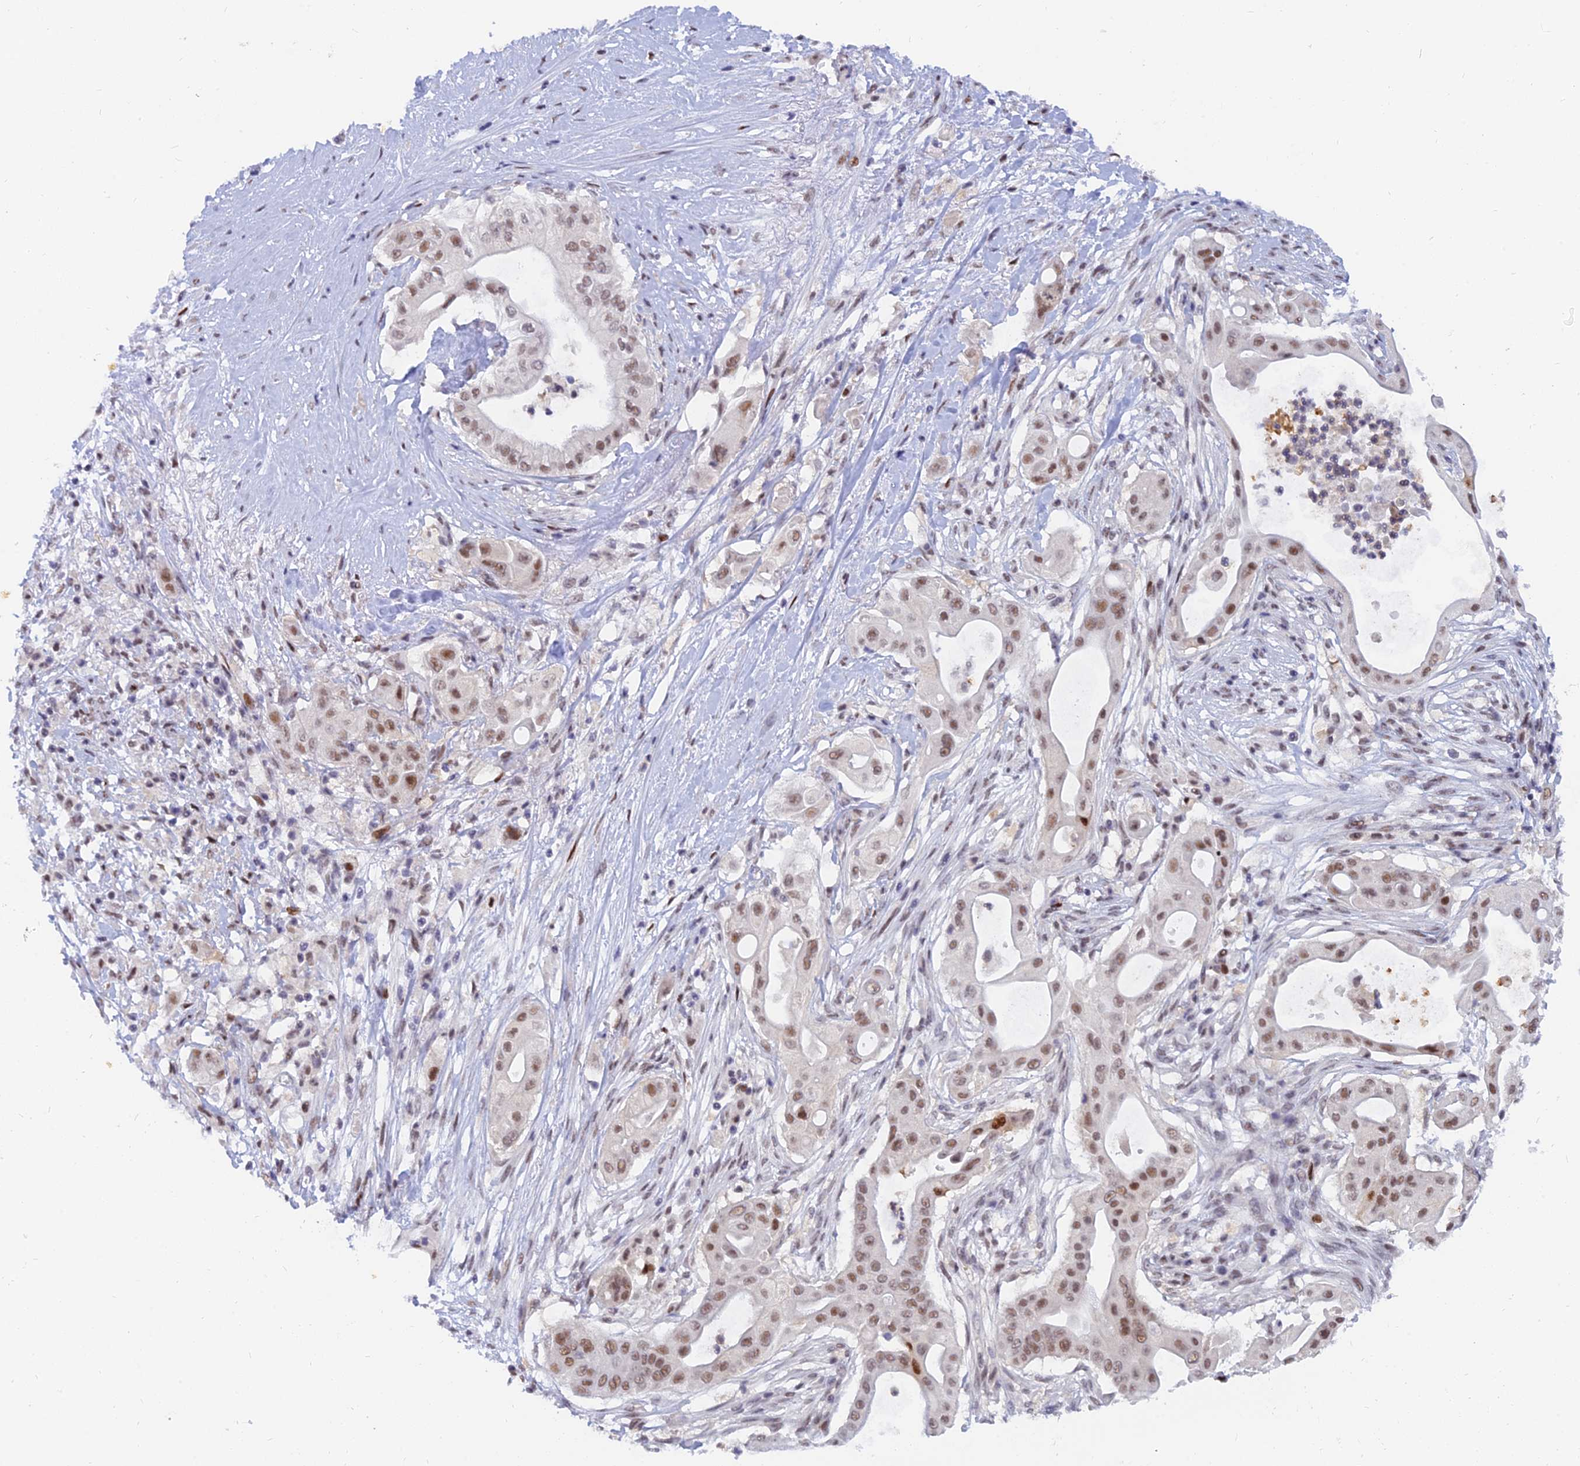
{"staining": {"intensity": "moderate", "quantity": ">75%", "location": "nuclear"}, "tissue": "pancreatic cancer", "cell_type": "Tumor cells", "image_type": "cancer", "snomed": [{"axis": "morphology", "description": "Adenocarcinoma, NOS"}, {"axis": "topography", "description": "Pancreas"}], "caption": "This is an image of immunohistochemistry staining of pancreatic cancer (adenocarcinoma), which shows moderate positivity in the nuclear of tumor cells.", "gene": "DPY30", "patient": {"sex": "male", "age": 68}}